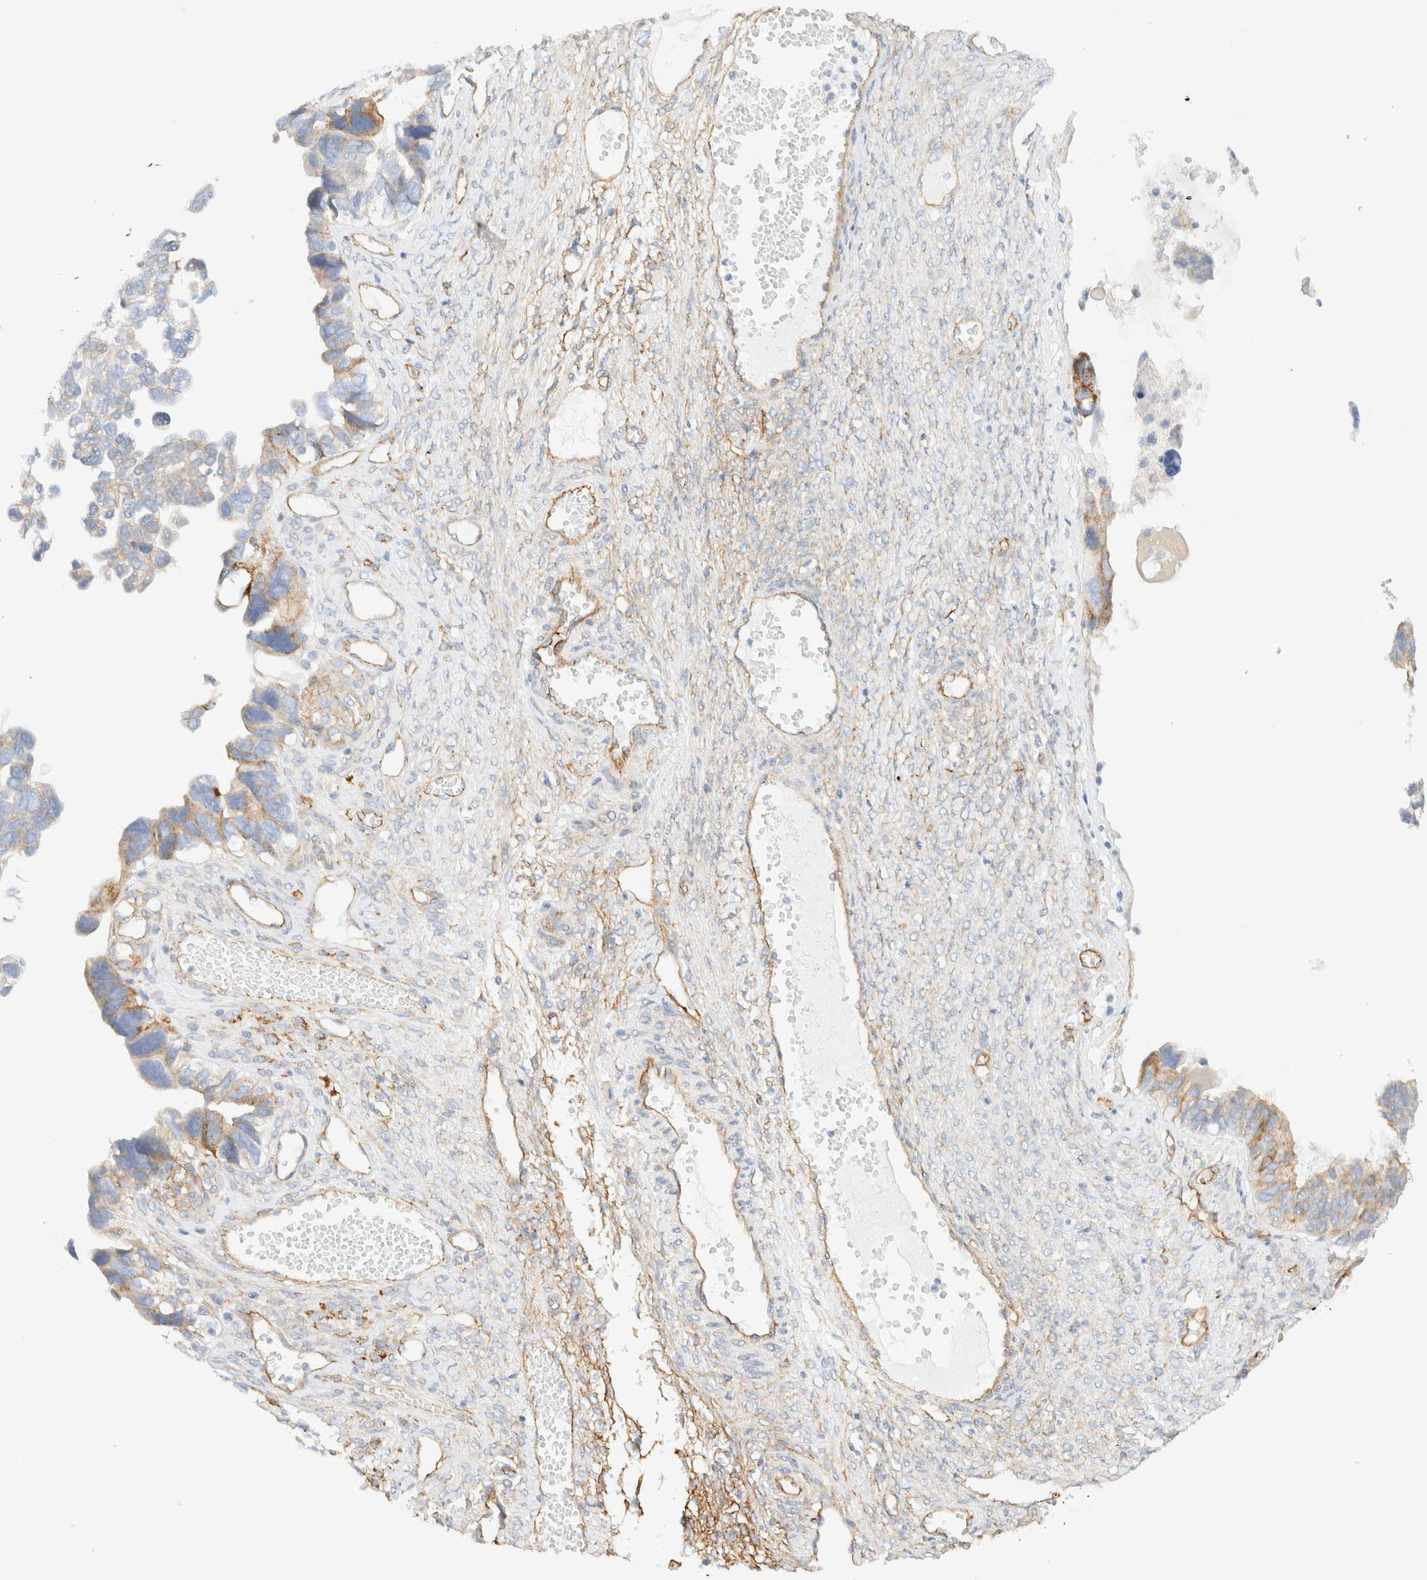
{"staining": {"intensity": "moderate", "quantity": "<25%", "location": "cytoplasmic/membranous"}, "tissue": "ovarian cancer", "cell_type": "Tumor cells", "image_type": "cancer", "snomed": [{"axis": "morphology", "description": "Cystadenocarcinoma, serous, NOS"}, {"axis": "topography", "description": "Ovary"}], "caption": "Tumor cells demonstrate low levels of moderate cytoplasmic/membranous expression in about <25% of cells in human ovarian cancer. (brown staining indicates protein expression, while blue staining denotes nuclei).", "gene": "CYB5R4", "patient": {"sex": "female", "age": 79}}